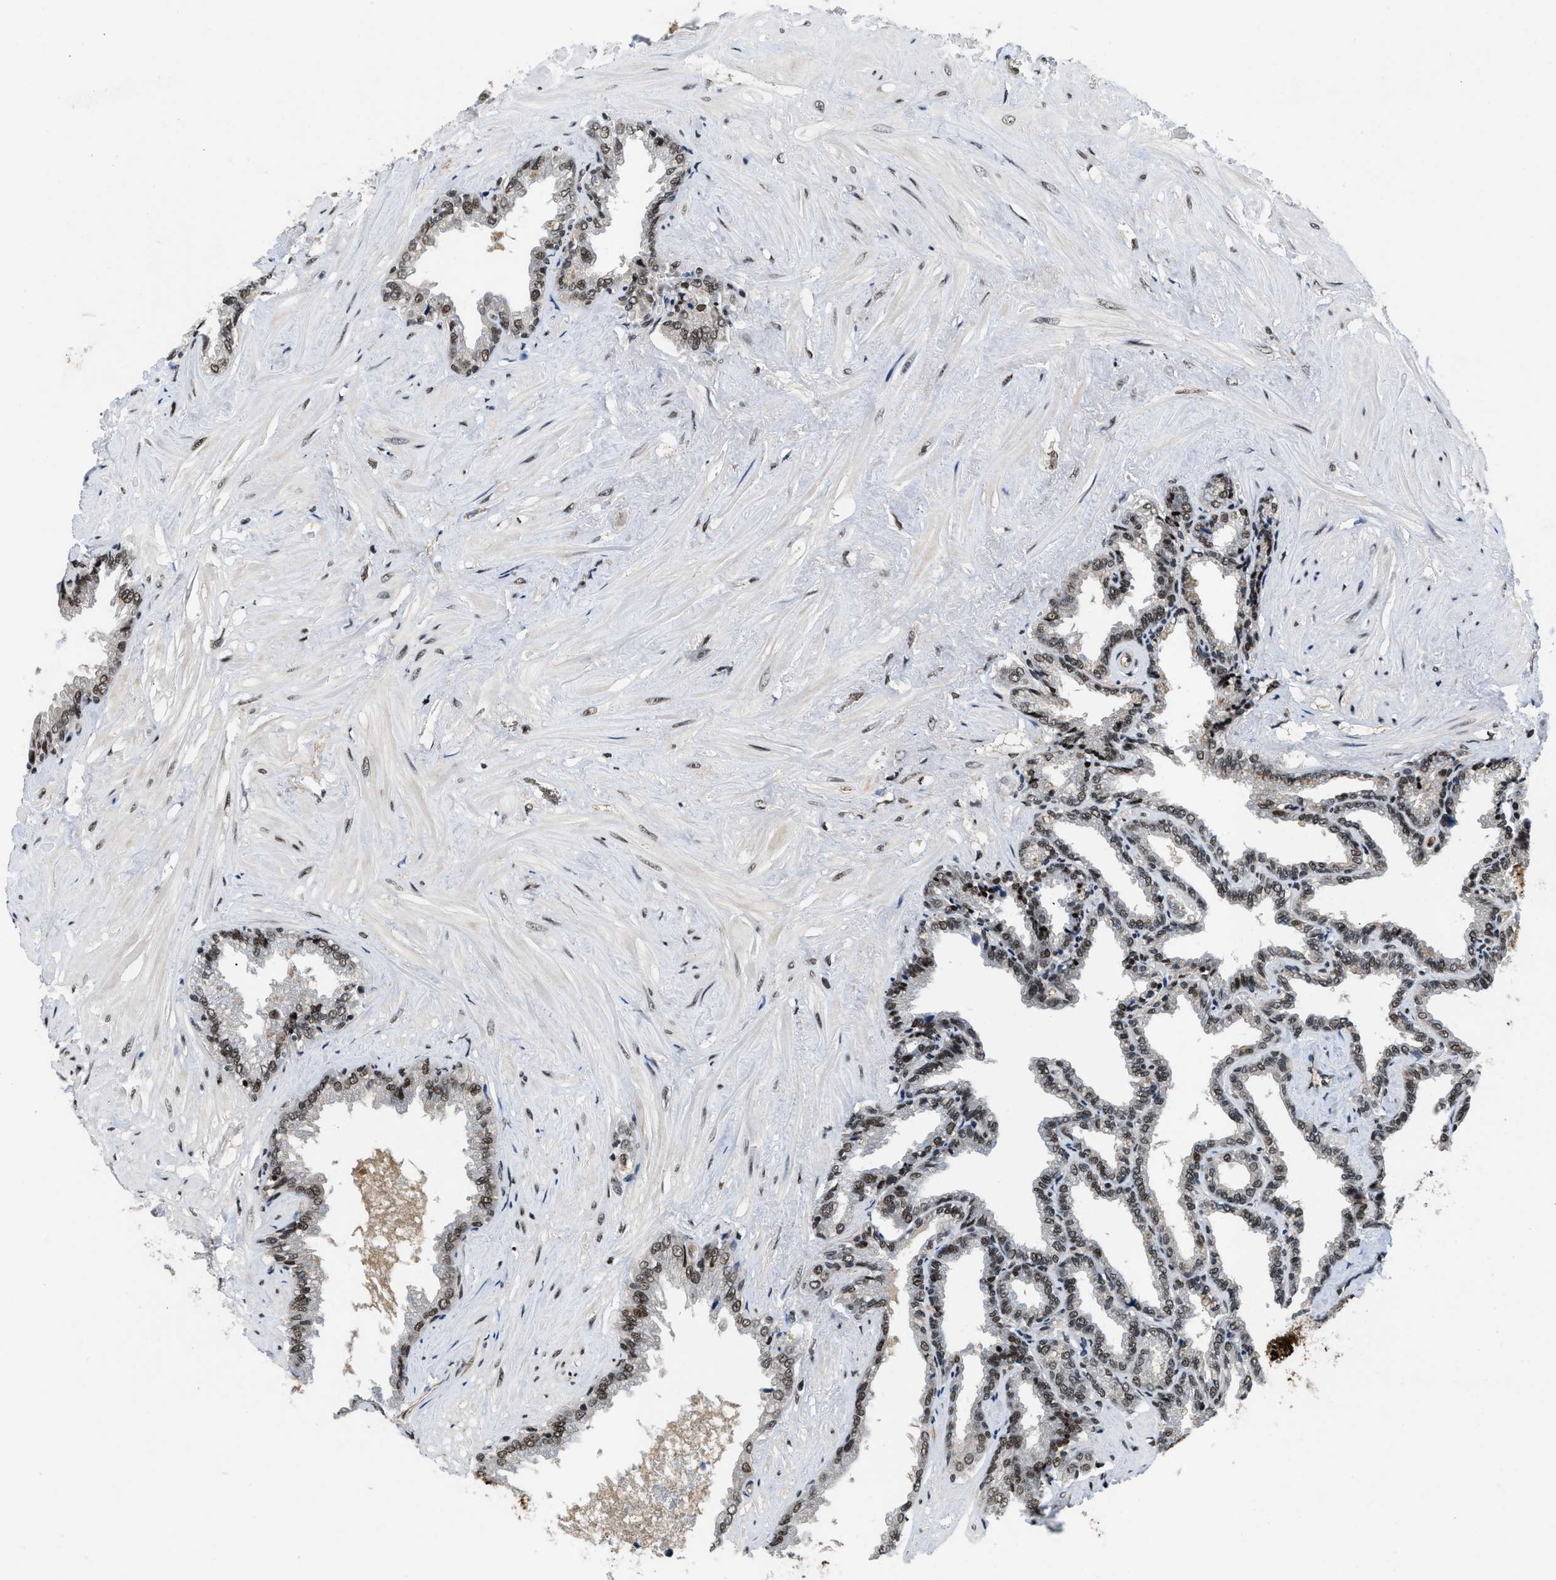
{"staining": {"intensity": "strong", "quantity": ">75%", "location": "nuclear"}, "tissue": "seminal vesicle", "cell_type": "Glandular cells", "image_type": "normal", "snomed": [{"axis": "morphology", "description": "Normal tissue, NOS"}, {"axis": "topography", "description": "Seminal veicle"}], "caption": "IHC (DAB) staining of benign human seminal vesicle displays strong nuclear protein staining in approximately >75% of glandular cells. (DAB (3,3'-diaminobenzidine) = brown stain, brightfield microscopy at high magnification).", "gene": "SAFB", "patient": {"sex": "male", "age": 46}}